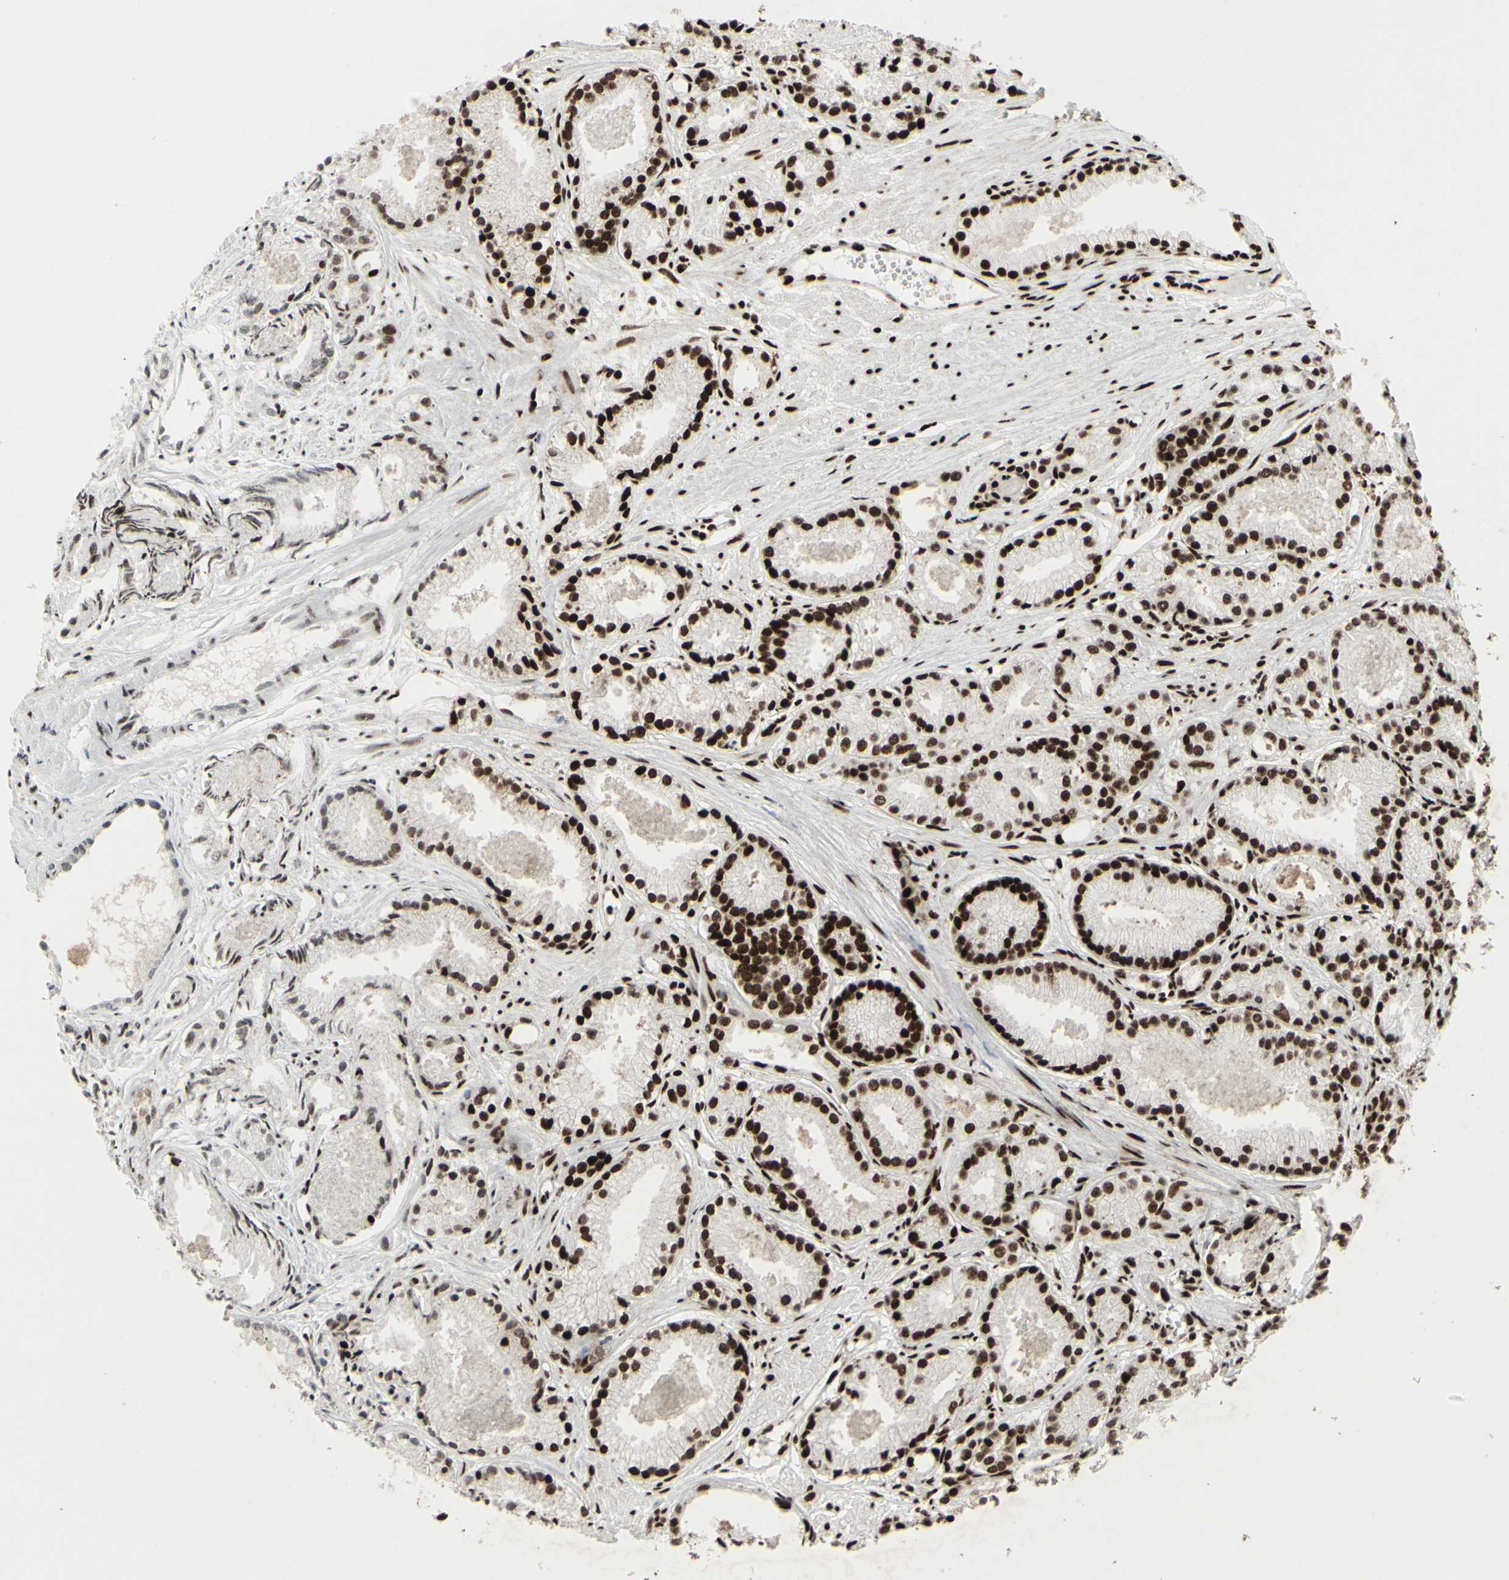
{"staining": {"intensity": "strong", "quantity": ">75%", "location": "nuclear"}, "tissue": "prostate cancer", "cell_type": "Tumor cells", "image_type": "cancer", "snomed": [{"axis": "morphology", "description": "Adenocarcinoma, Low grade"}, {"axis": "topography", "description": "Prostate"}], "caption": "This is an image of immunohistochemistry (IHC) staining of prostate adenocarcinoma (low-grade), which shows strong expression in the nuclear of tumor cells.", "gene": "U2AF2", "patient": {"sex": "male", "age": 72}}